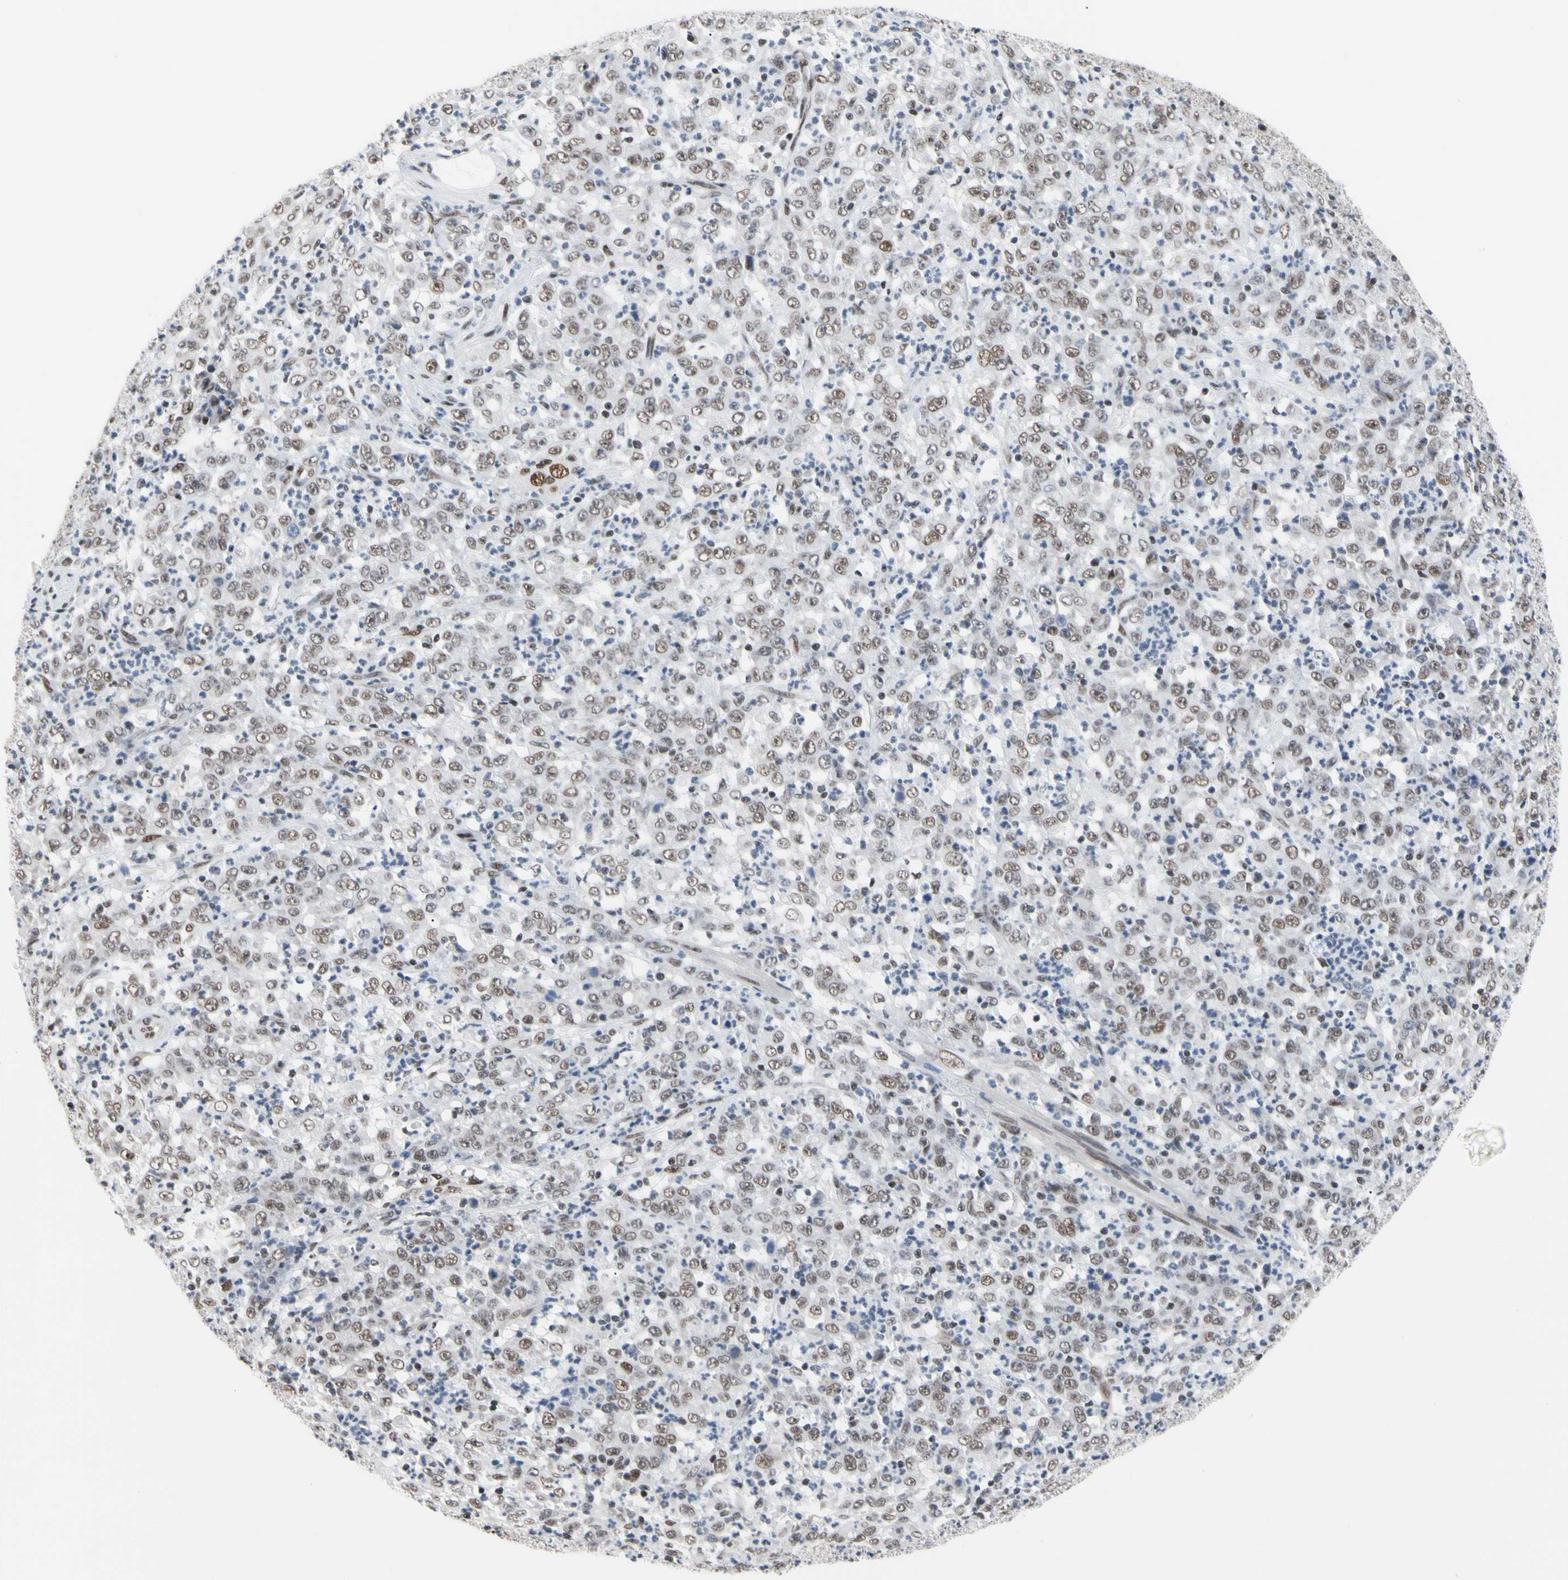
{"staining": {"intensity": "weak", "quantity": ">75%", "location": "nuclear"}, "tissue": "stomach cancer", "cell_type": "Tumor cells", "image_type": "cancer", "snomed": [{"axis": "morphology", "description": "Adenocarcinoma, NOS"}, {"axis": "topography", "description": "Stomach, lower"}], "caption": "Stomach adenocarcinoma tissue reveals weak nuclear staining in about >75% of tumor cells", "gene": "FAM98B", "patient": {"sex": "female", "age": 71}}